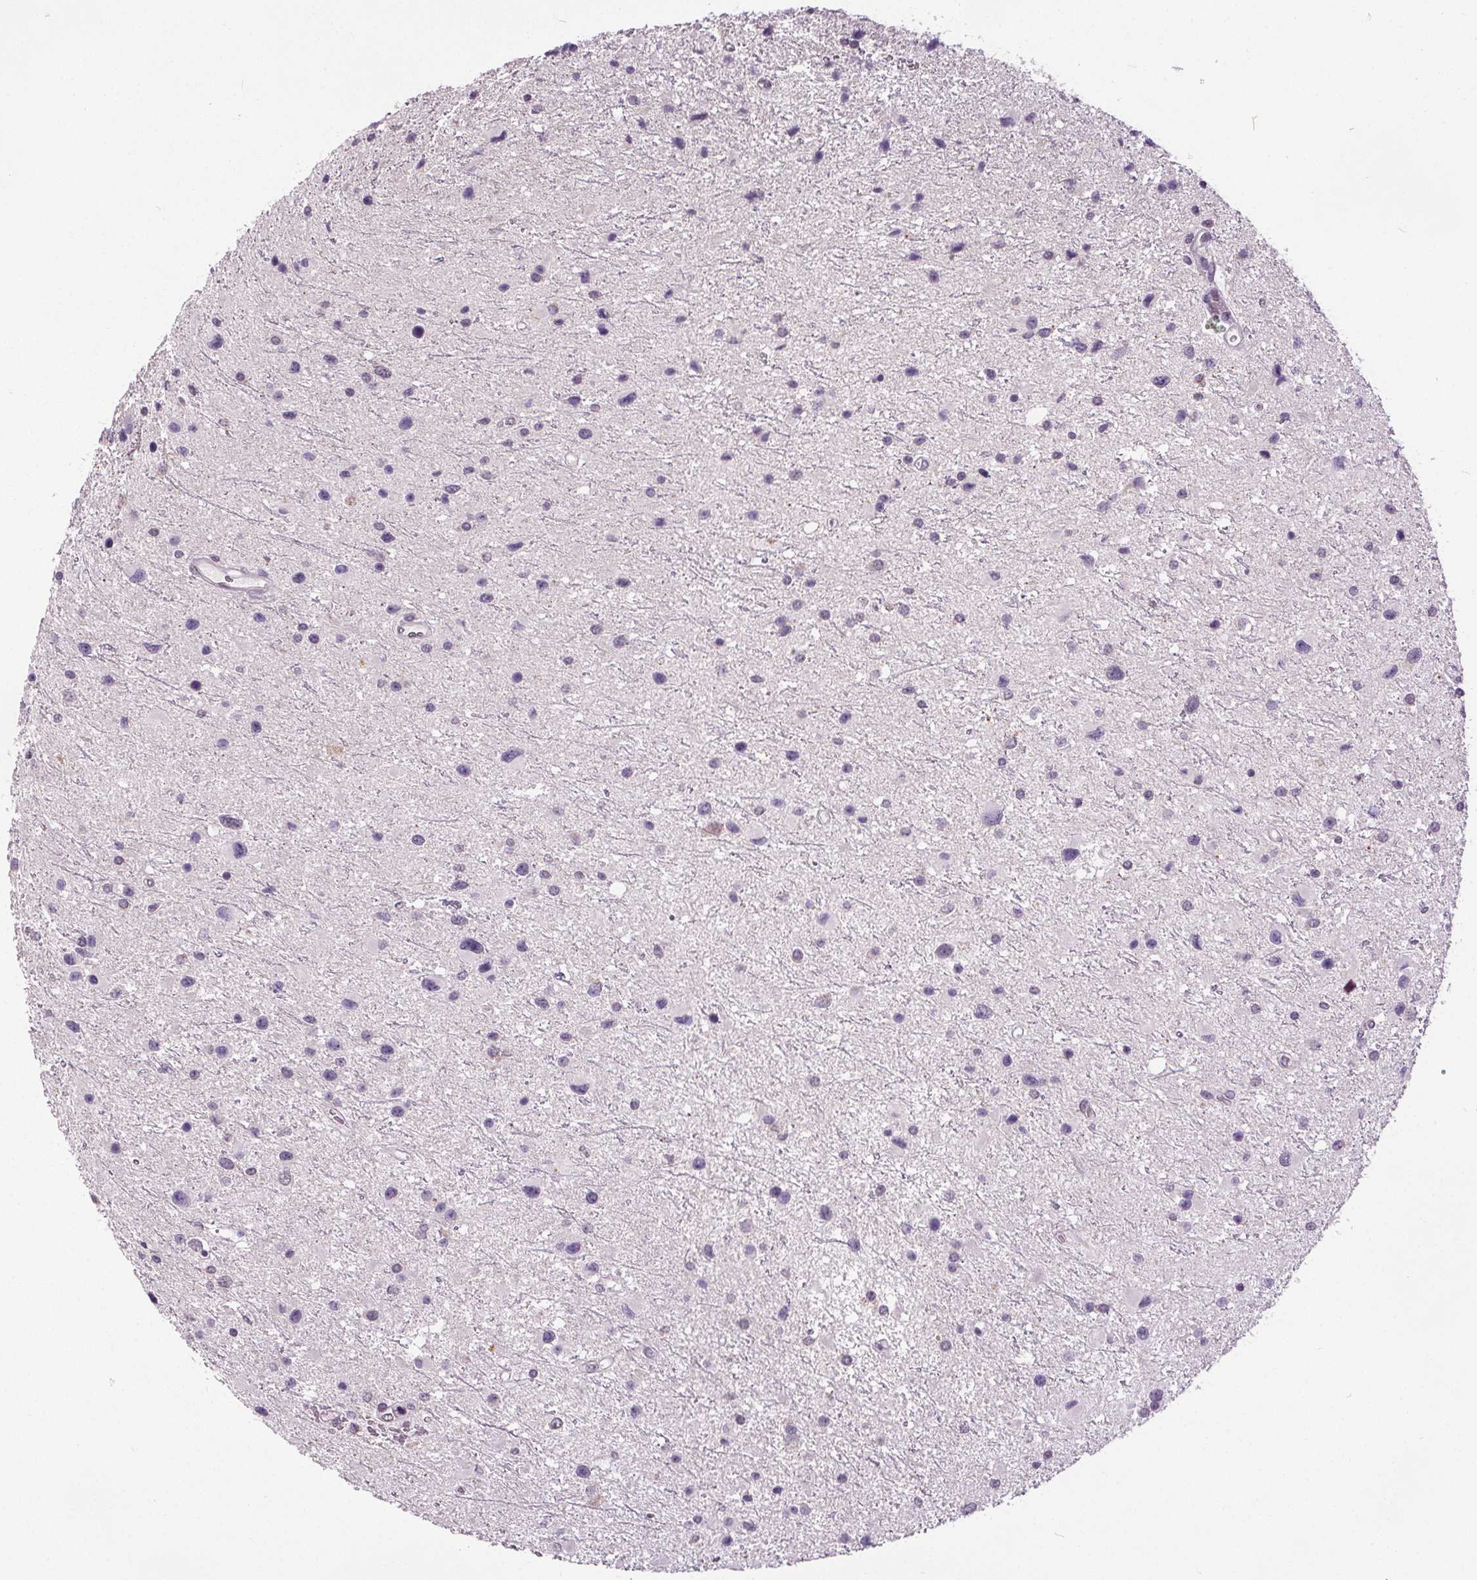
{"staining": {"intensity": "negative", "quantity": "none", "location": "none"}, "tissue": "glioma", "cell_type": "Tumor cells", "image_type": "cancer", "snomed": [{"axis": "morphology", "description": "Glioma, malignant, Low grade"}, {"axis": "topography", "description": "Brain"}], "caption": "Tumor cells show no significant protein expression in glioma.", "gene": "SLC2A9", "patient": {"sex": "female", "age": 32}}